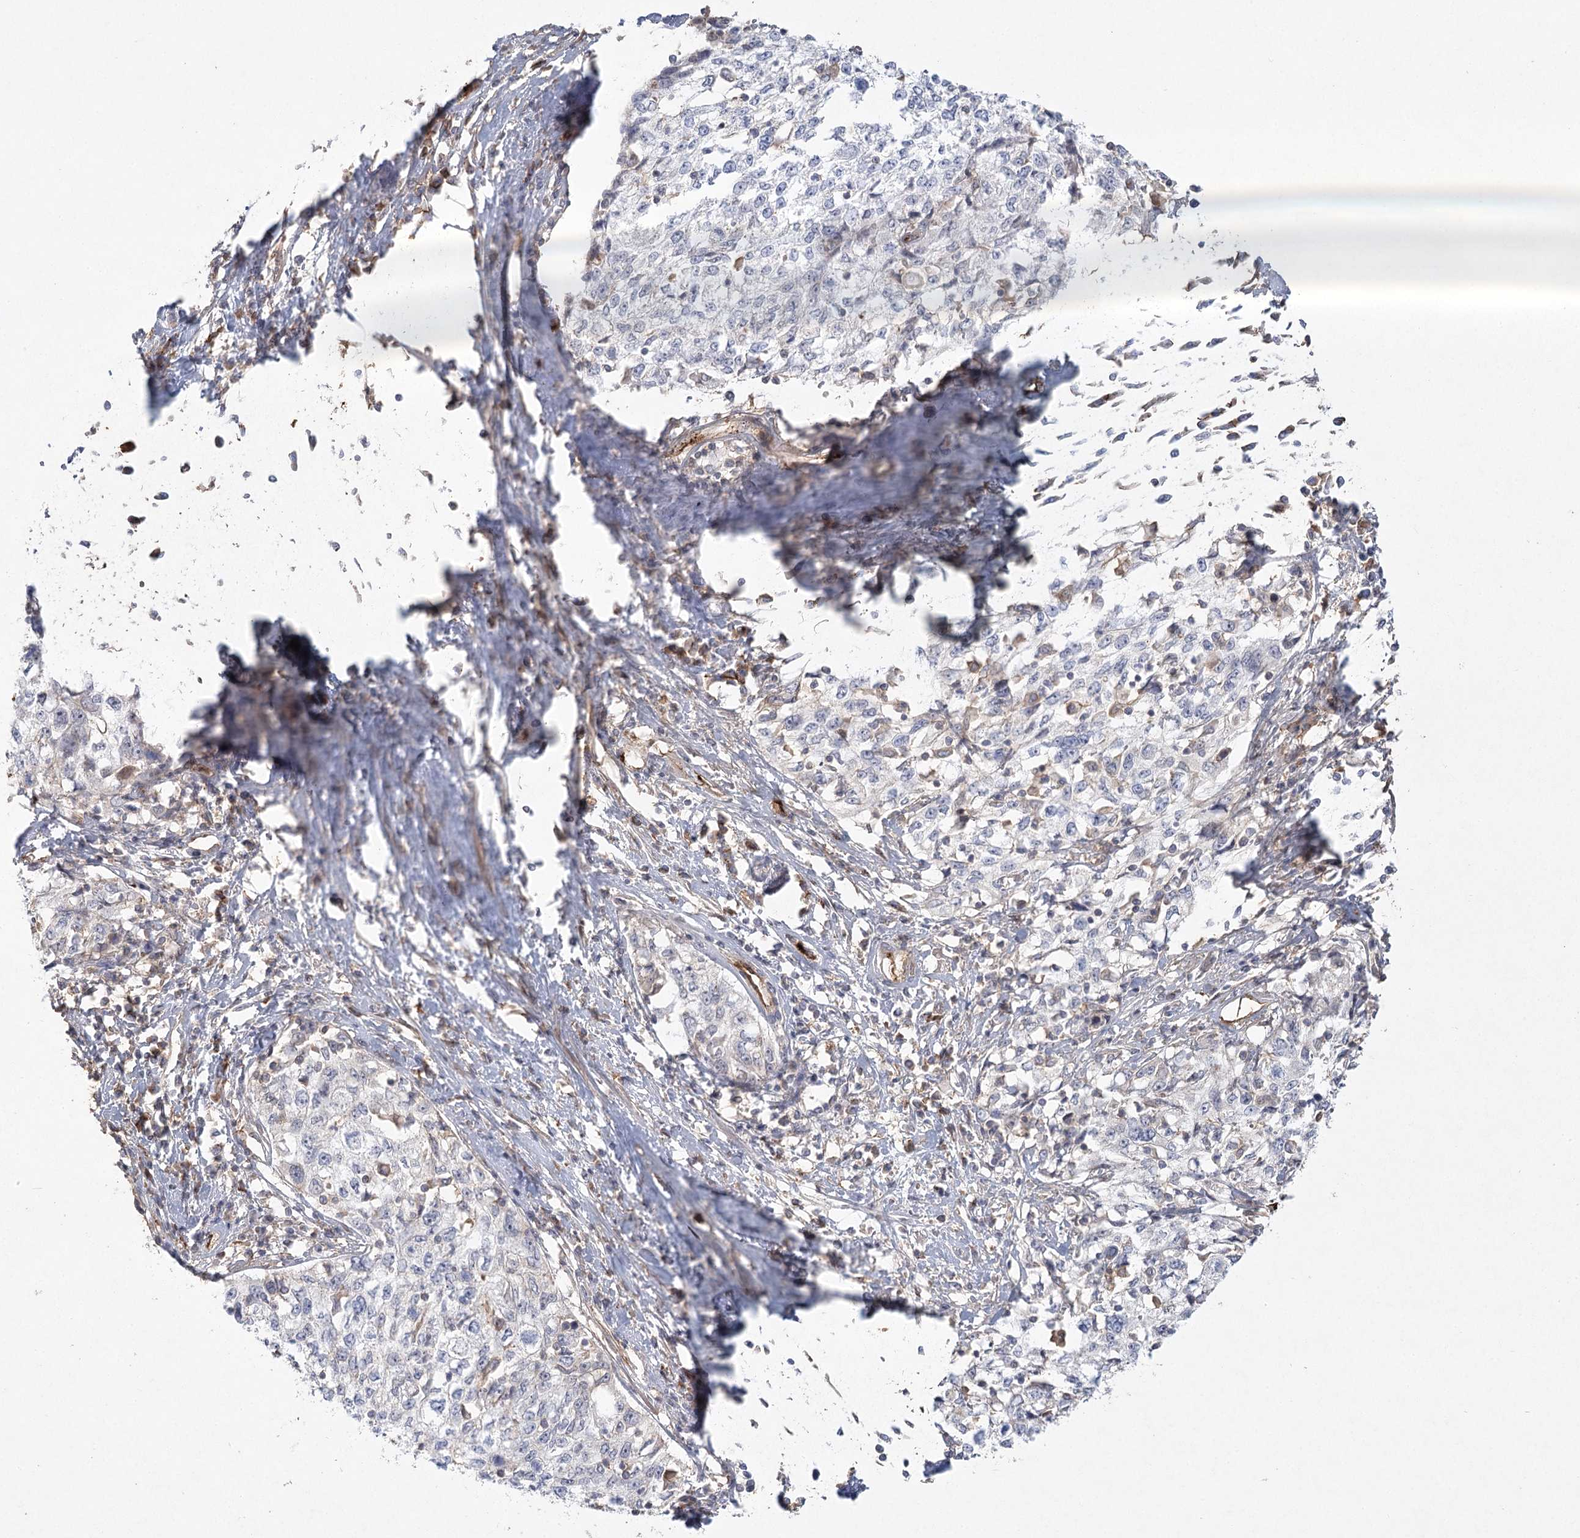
{"staining": {"intensity": "weak", "quantity": "<25%", "location": "cytoplasmic/membranous"}, "tissue": "cervical cancer", "cell_type": "Tumor cells", "image_type": "cancer", "snomed": [{"axis": "morphology", "description": "Squamous cell carcinoma, NOS"}, {"axis": "topography", "description": "Cervix"}], "caption": "Tumor cells are negative for brown protein staining in squamous cell carcinoma (cervical).", "gene": "KBTBD4", "patient": {"sex": "female", "age": 57}}